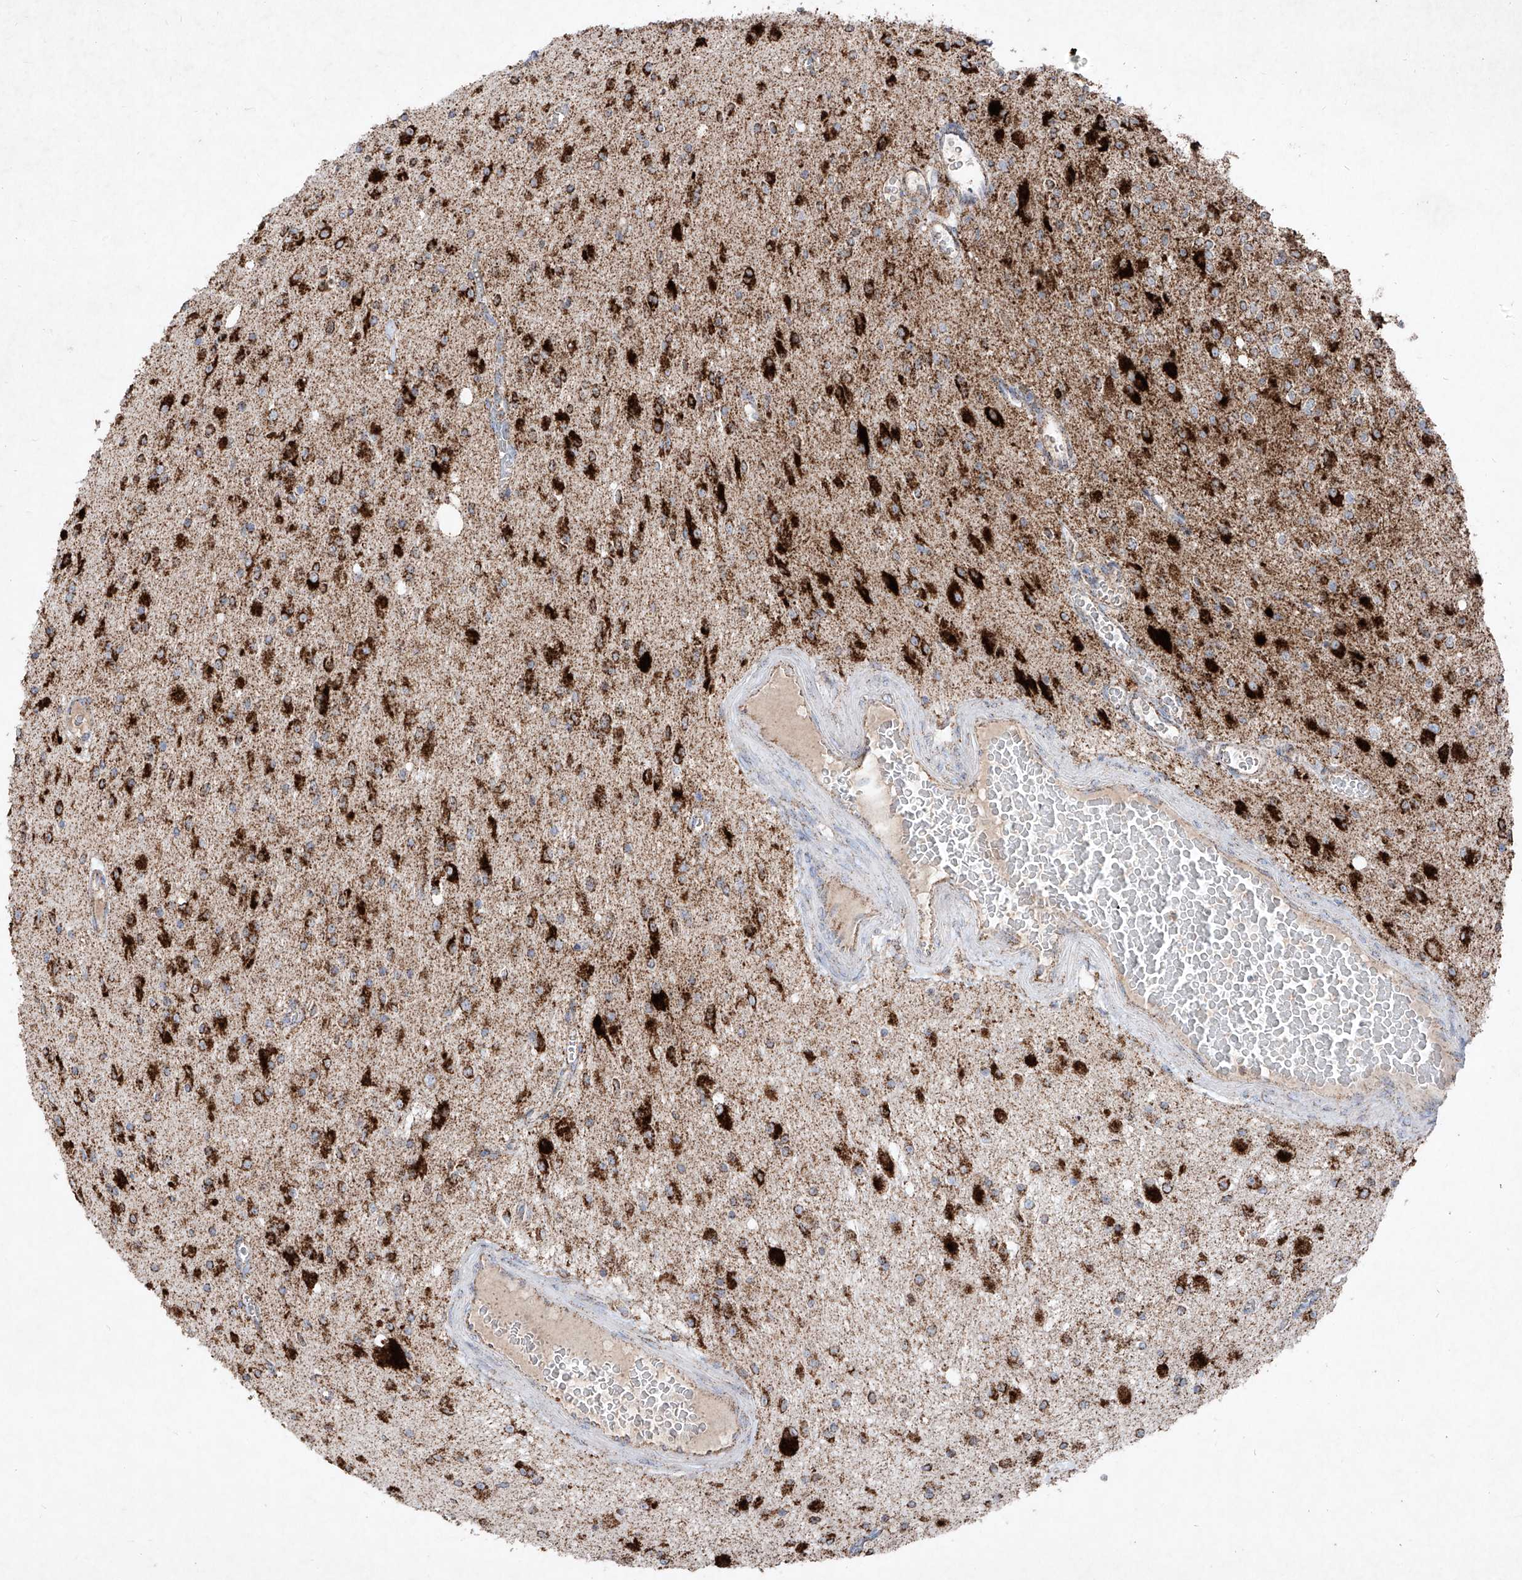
{"staining": {"intensity": "strong", "quantity": ">75%", "location": "cytoplasmic/membranous"}, "tissue": "glioma", "cell_type": "Tumor cells", "image_type": "cancer", "snomed": [{"axis": "morphology", "description": "Glioma, malignant, High grade"}, {"axis": "topography", "description": "Brain"}], "caption": "The immunohistochemical stain labels strong cytoplasmic/membranous staining in tumor cells of glioma tissue.", "gene": "ABCD3", "patient": {"sex": "male", "age": 34}}